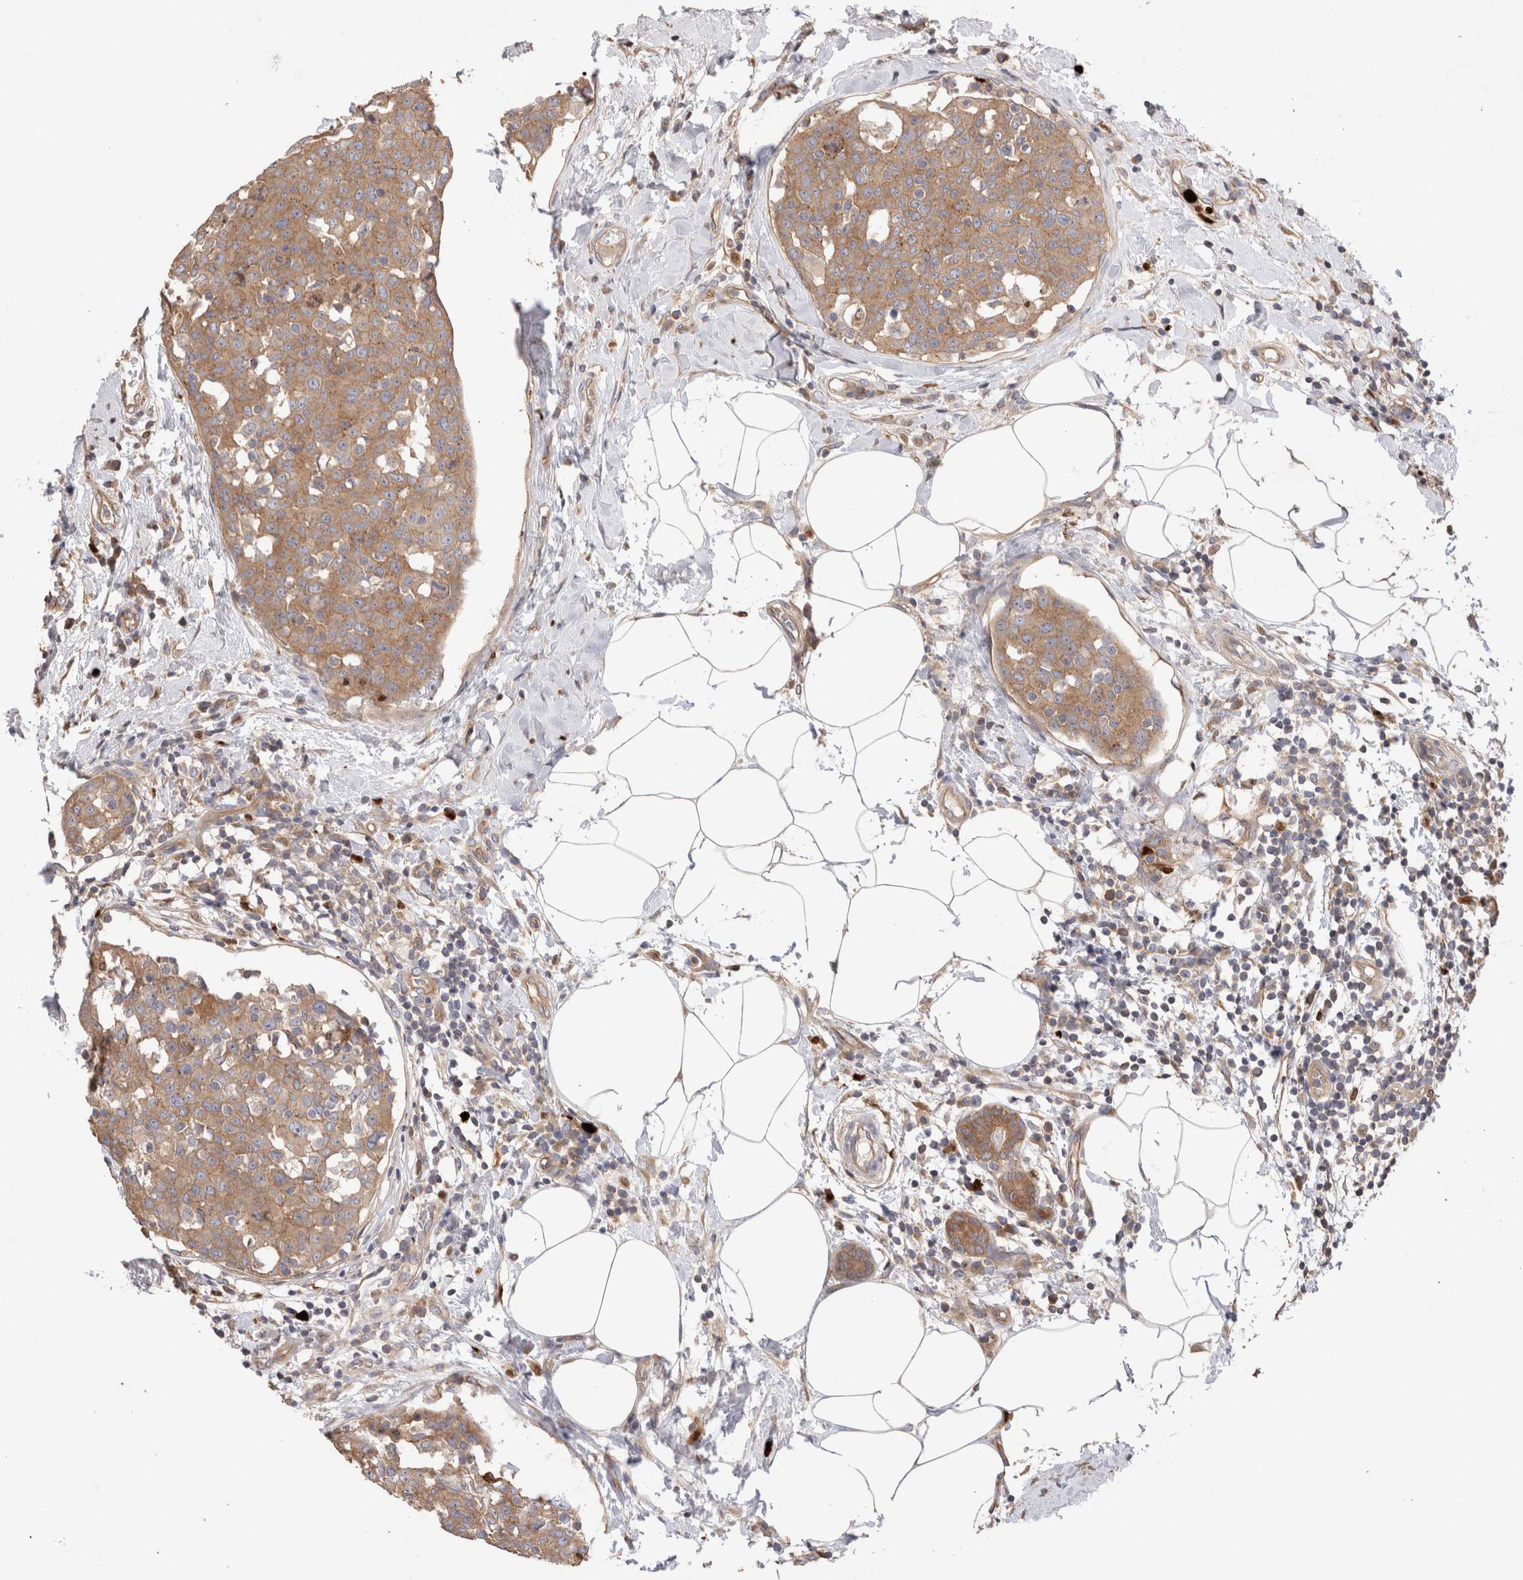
{"staining": {"intensity": "moderate", "quantity": ">75%", "location": "cytoplasmic/membranous"}, "tissue": "breast cancer", "cell_type": "Tumor cells", "image_type": "cancer", "snomed": [{"axis": "morphology", "description": "Normal tissue, NOS"}, {"axis": "morphology", "description": "Duct carcinoma"}, {"axis": "topography", "description": "Breast"}], "caption": "Tumor cells reveal medium levels of moderate cytoplasmic/membranous staining in about >75% of cells in human breast invasive ductal carcinoma. (Stains: DAB (3,3'-diaminobenzidine) in brown, nuclei in blue, Microscopy: brightfield microscopy at high magnification).", "gene": "NXT2", "patient": {"sex": "female", "age": 37}}